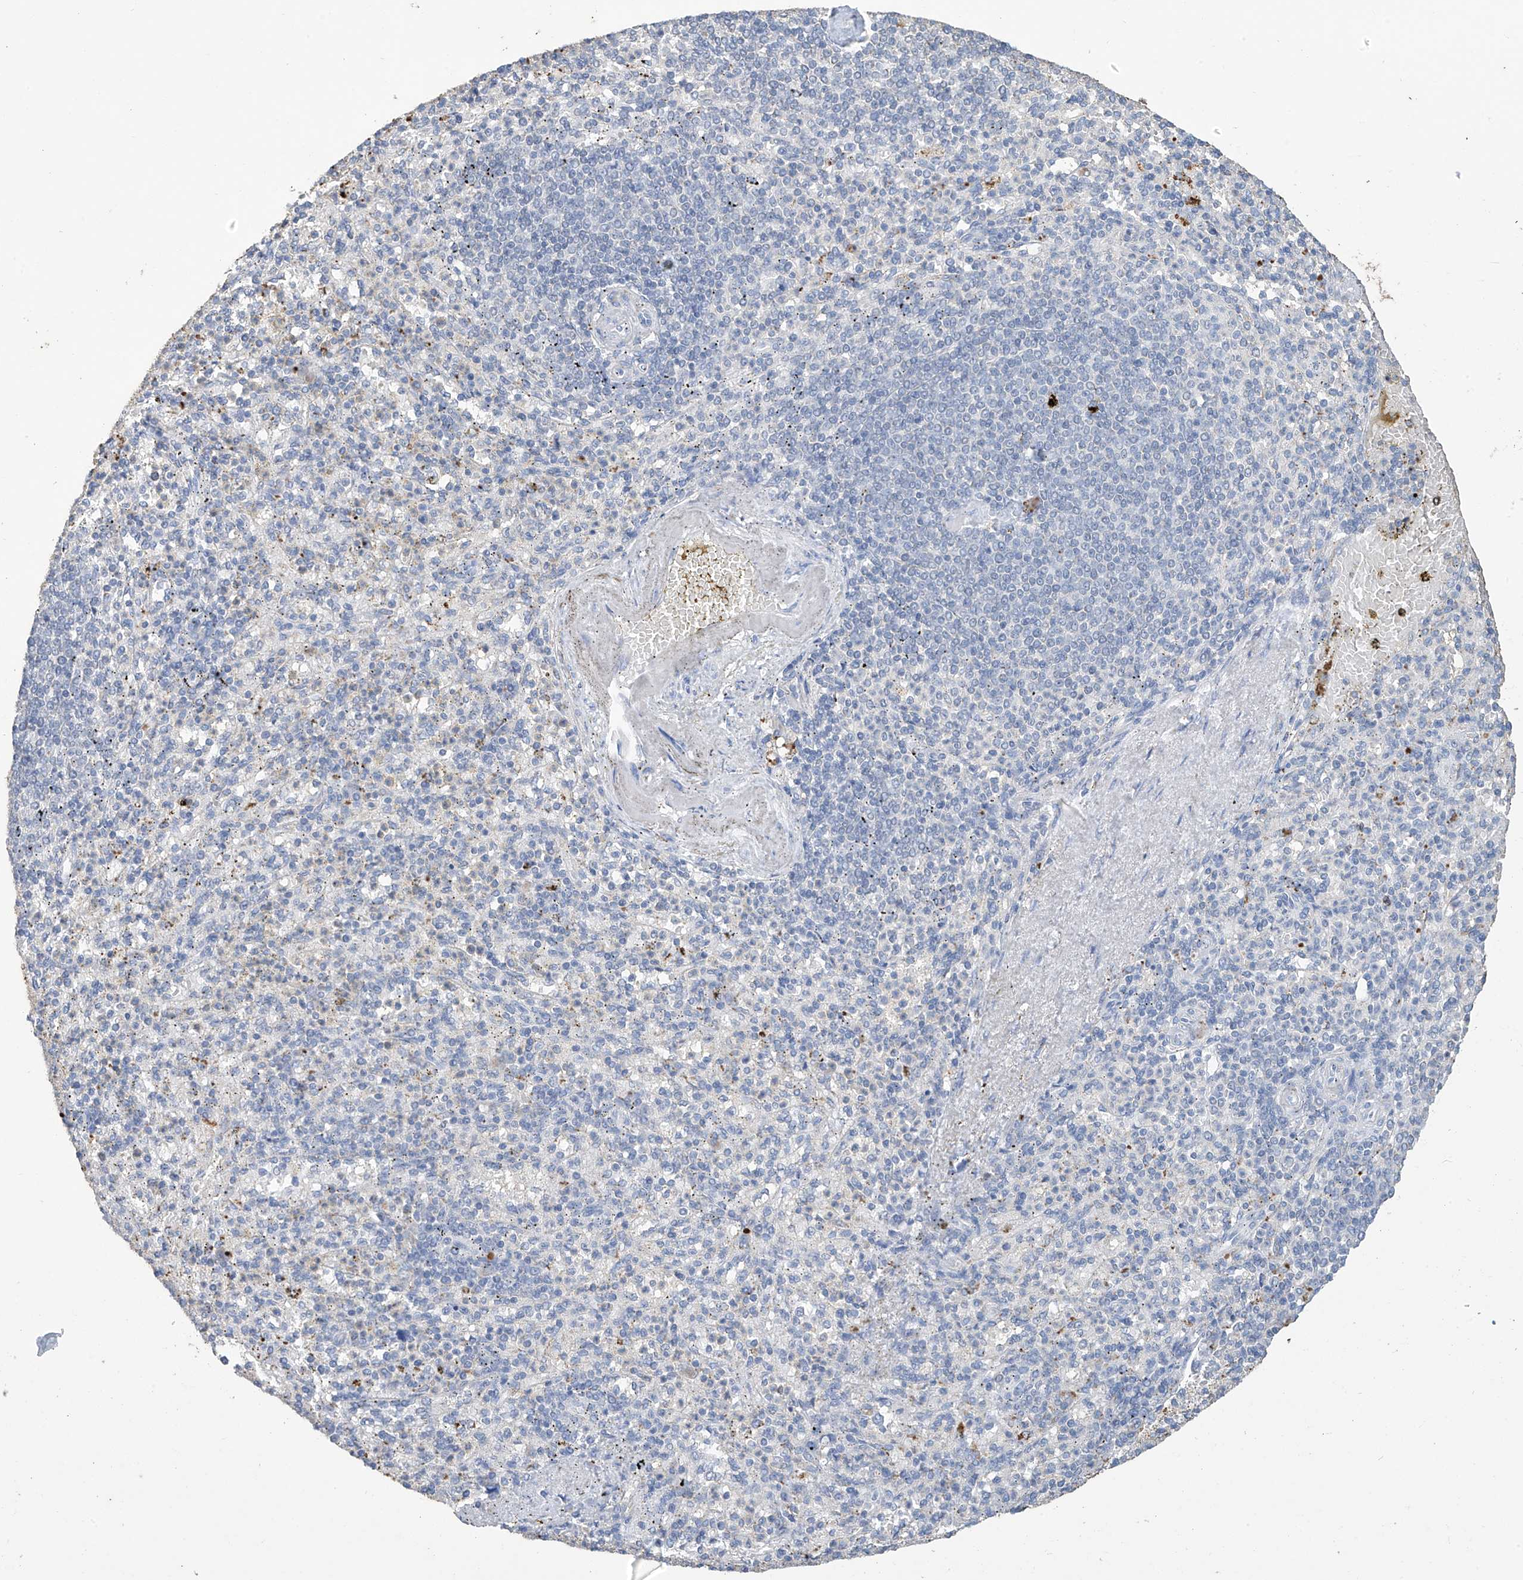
{"staining": {"intensity": "negative", "quantity": "none", "location": "none"}, "tissue": "spleen", "cell_type": "Cells in red pulp", "image_type": "normal", "snomed": [{"axis": "morphology", "description": "Normal tissue, NOS"}, {"axis": "topography", "description": "Spleen"}], "caption": "Immunohistochemistry (IHC) photomicrograph of normal spleen: spleen stained with DAB (3,3'-diaminobenzidine) reveals no significant protein staining in cells in red pulp.", "gene": "OGT", "patient": {"sex": "female", "age": 74}}